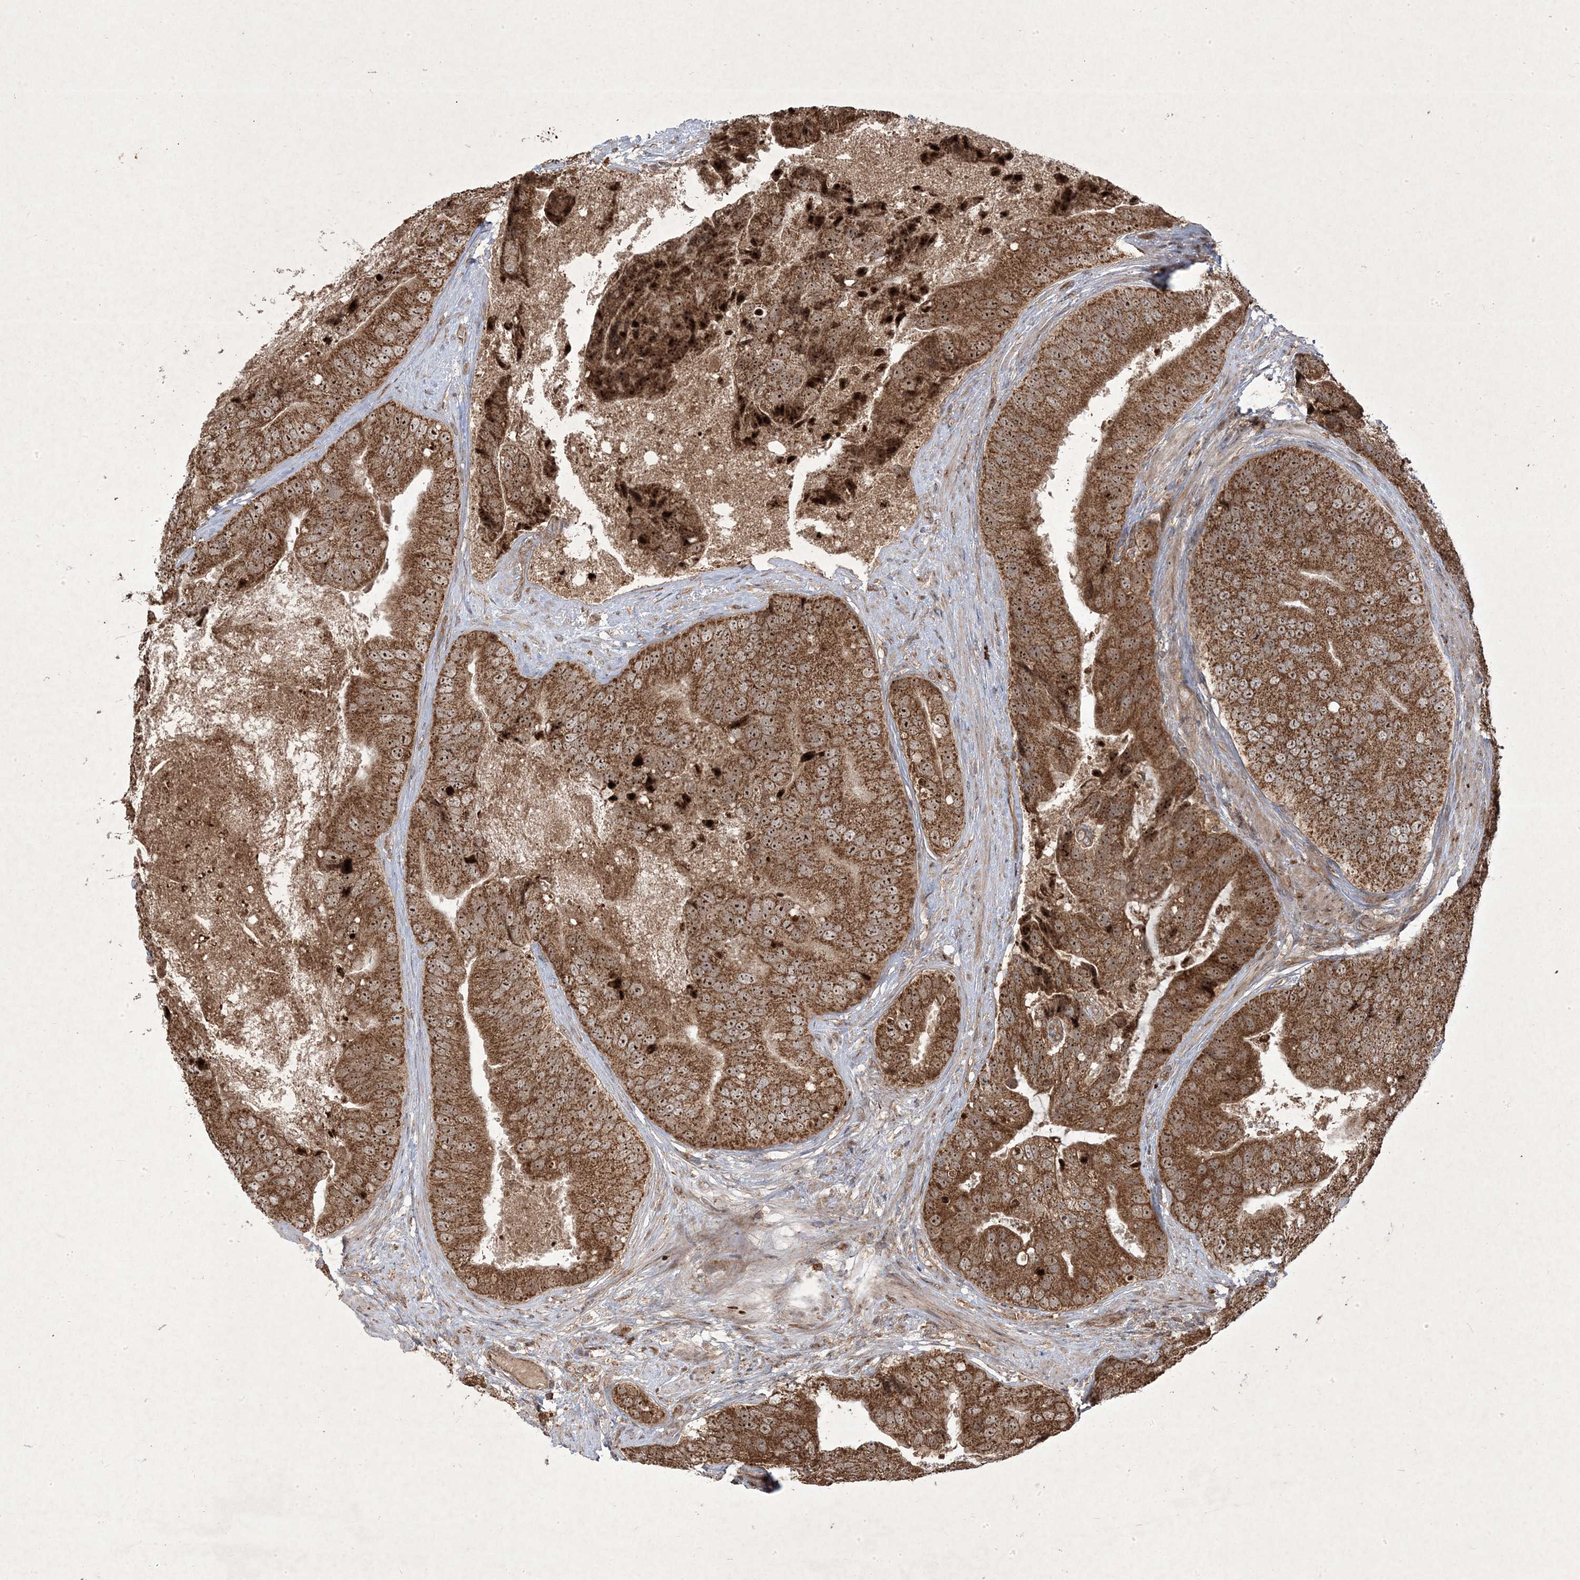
{"staining": {"intensity": "moderate", "quantity": ">75%", "location": "cytoplasmic/membranous,nuclear"}, "tissue": "prostate cancer", "cell_type": "Tumor cells", "image_type": "cancer", "snomed": [{"axis": "morphology", "description": "Adenocarcinoma, High grade"}, {"axis": "topography", "description": "Prostate"}], "caption": "Immunohistochemical staining of prostate cancer (adenocarcinoma (high-grade)) reveals medium levels of moderate cytoplasmic/membranous and nuclear staining in approximately >75% of tumor cells.", "gene": "PLEKHM2", "patient": {"sex": "male", "age": 70}}